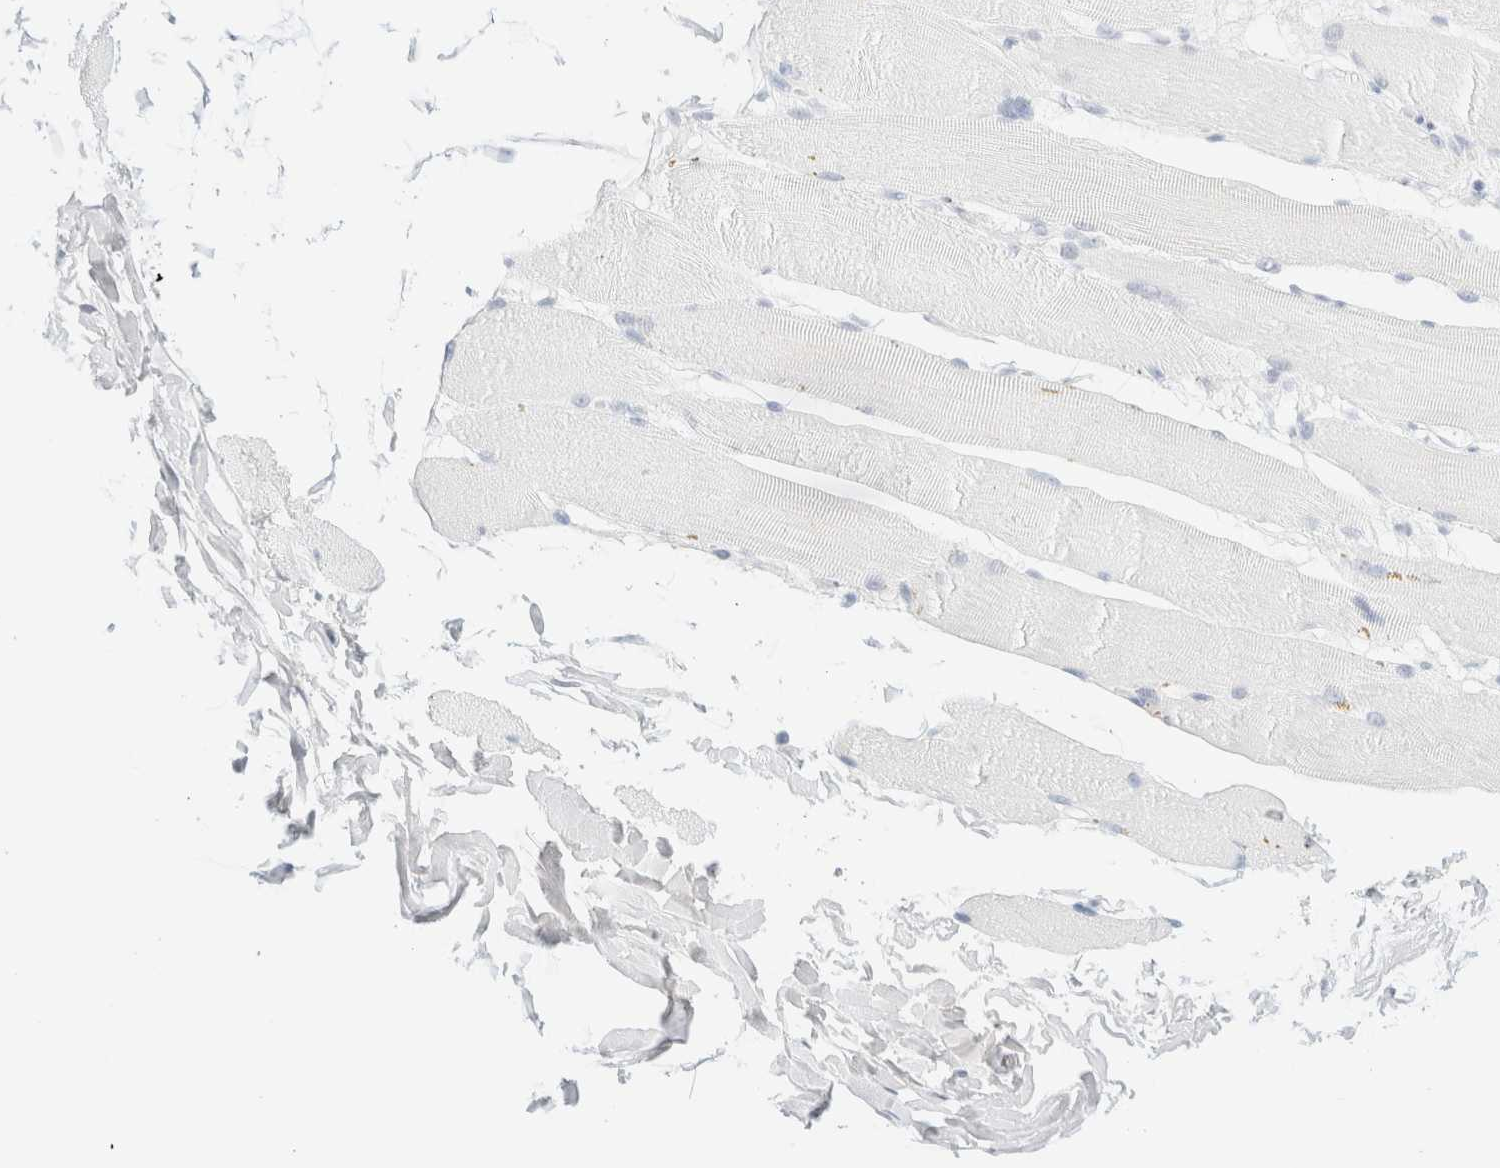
{"staining": {"intensity": "negative", "quantity": "none", "location": "none"}, "tissue": "skeletal muscle", "cell_type": "Myocytes", "image_type": "normal", "snomed": [{"axis": "morphology", "description": "Normal tissue, NOS"}, {"axis": "topography", "description": "Skin"}, {"axis": "topography", "description": "Skeletal muscle"}], "caption": "Myocytes are negative for brown protein staining in unremarkable skeletal muscle. (DAB (3,3'-diaminobenzidine) immunohistochemistry (IHC) visualized using brightfield microscopy, high magnification).", "gene": "KRT15", "patient": {"sex": "male", "age": 83}}